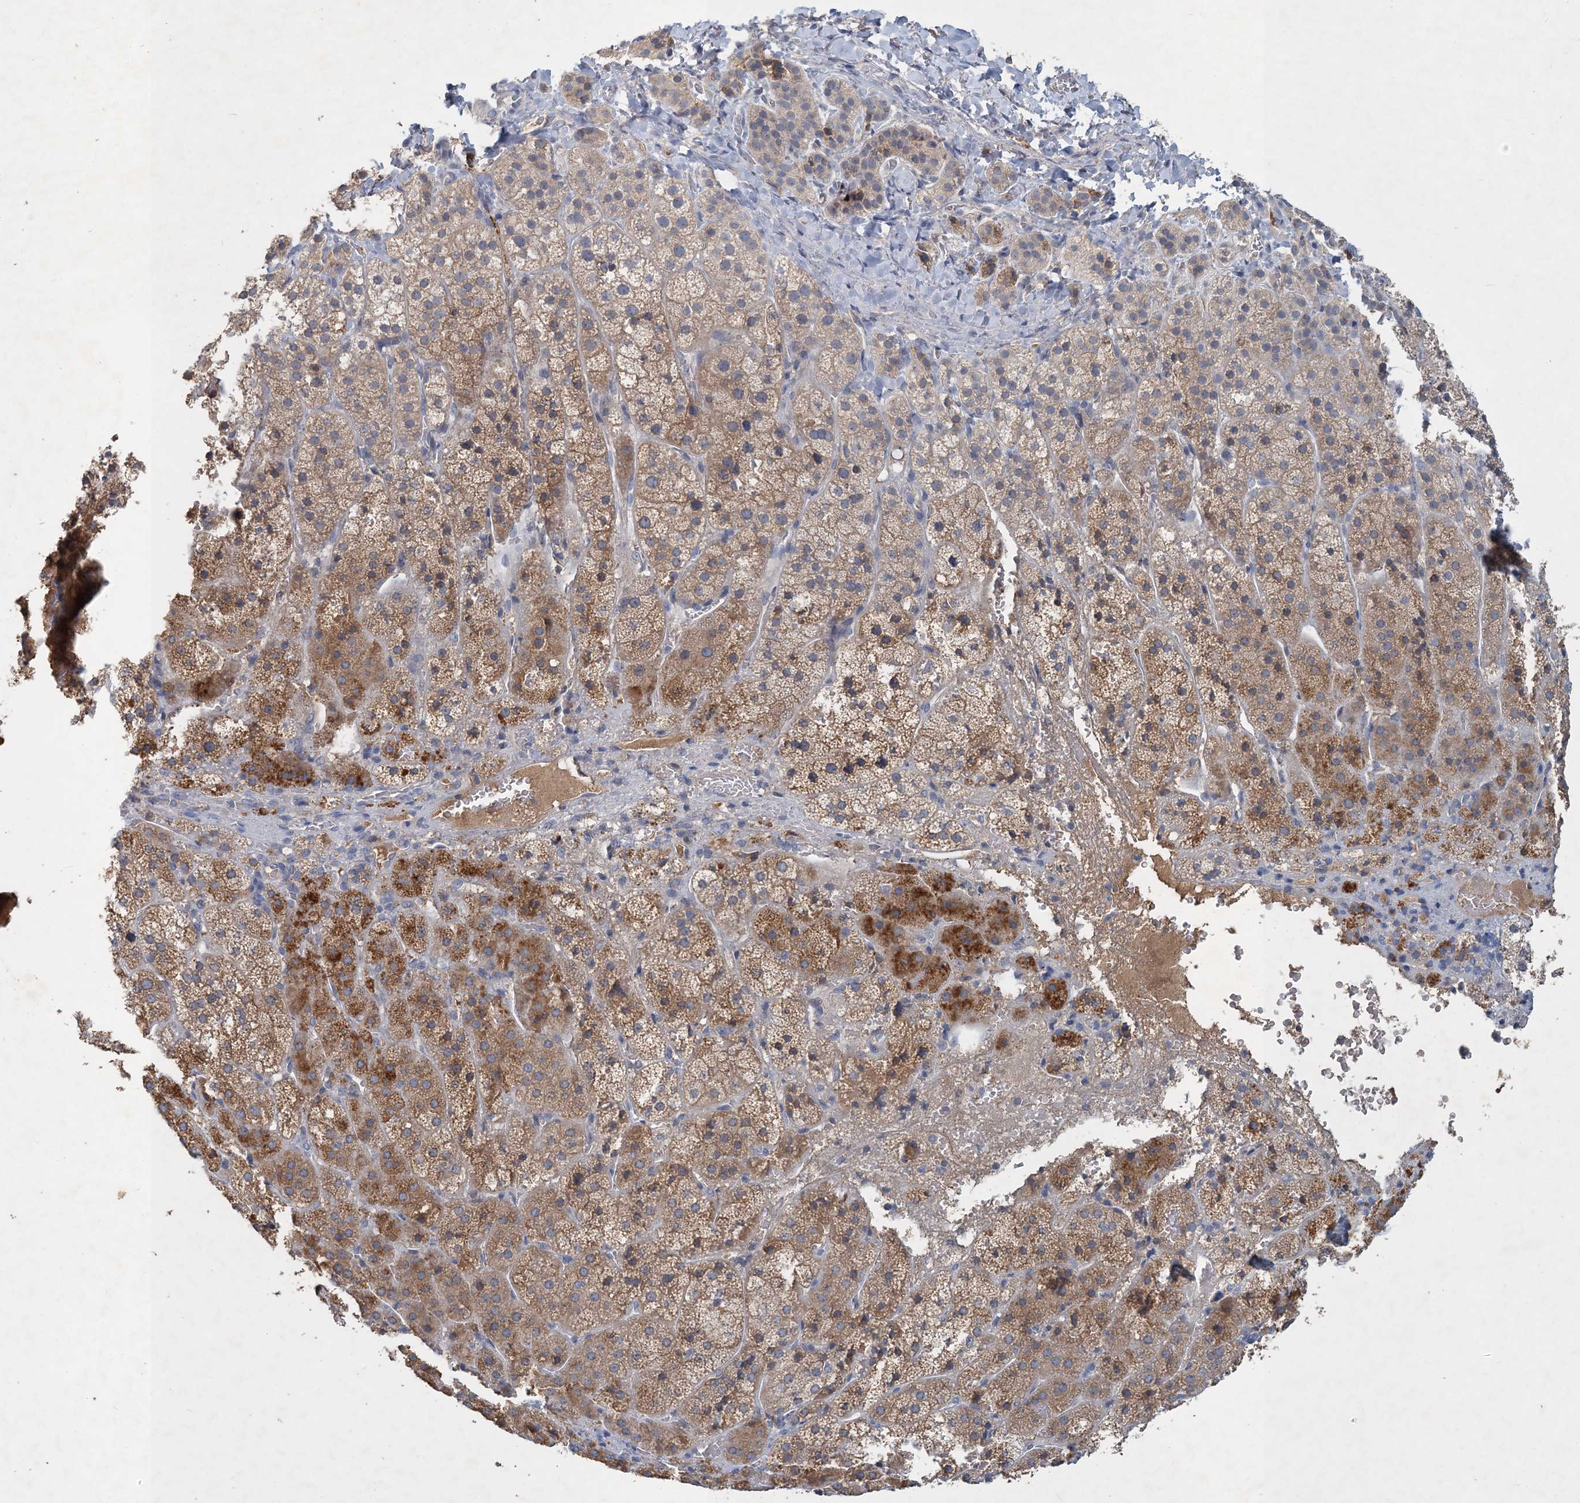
{"staining": {"intensity": "moderate", "quantity": ">75%", "location": "cytoplasmic/membranous"}, "tissue": "adrenal gland", "cell_type": "Glandular cells", "image_type": "normal", "snomed": [{"axis": "morphology", "description": "Normal tissue, NOS"}, {"axis": "topography", "description": "Adrenal gland"}], "caption": "IHC (DAB (3,3'-diaminobenzidine)) staining of benign adrenal gland demonstrates moderate cytoplasmic/membranous protein positivity in approximately >75% of glandular cells.", "gene": "RNF25", "patient": {"sex": "female", "age": 44}}